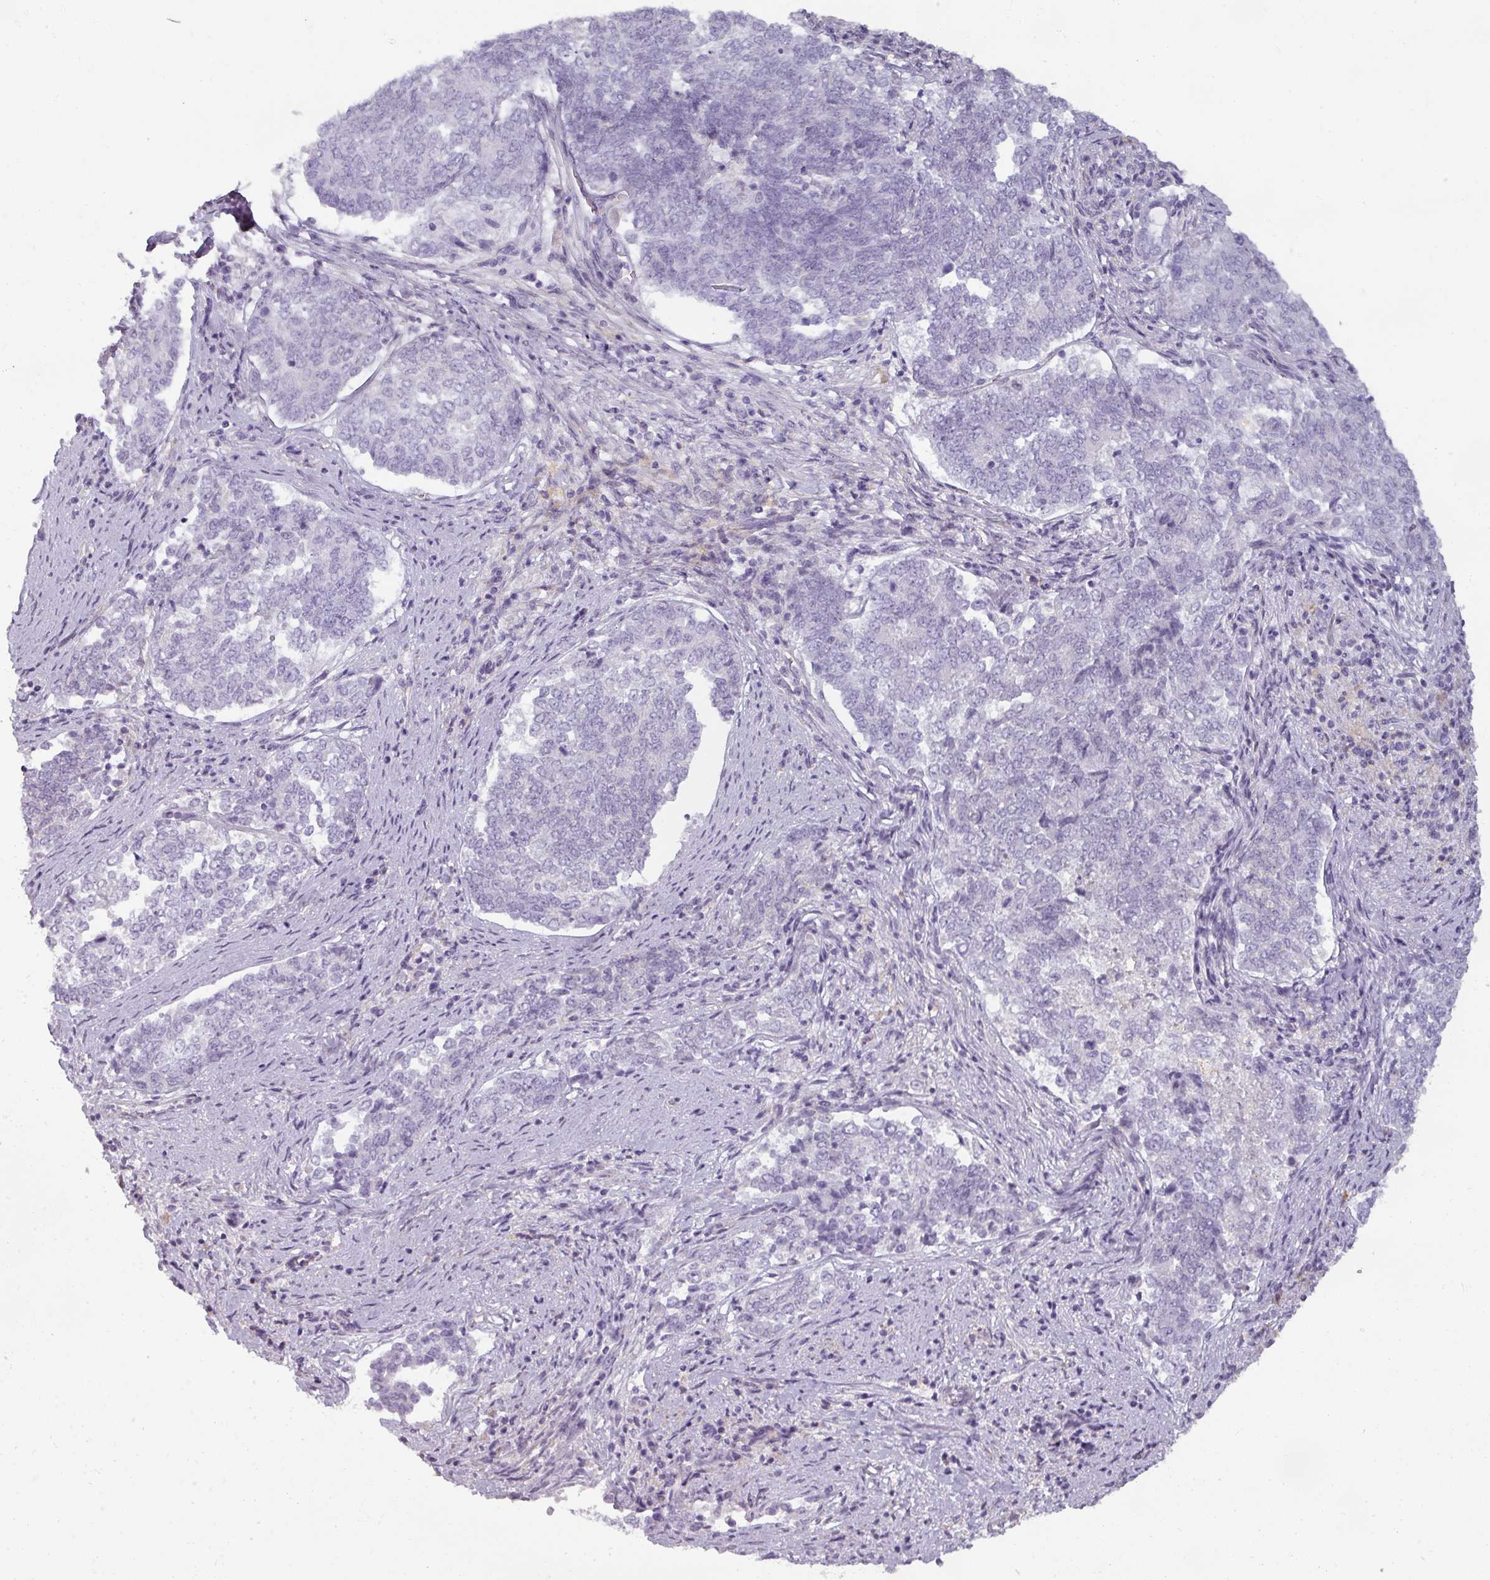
{"staining": {"intensity": "negative", "quantity": "none", "location": "none"}, "tissue": "endometrial cancer", "cell_type": "Tumor cells", "image_type": "cancer", "snomed": [{"axis": "morphology", "description": "Adenocarcinoma, NOS"}, {"axis": "topography", "description": "Endometrium"}], "caption": "Photomicrograph shows no protein positivity in tumor cells of endometrial cancer (adenocarcinoma) tissue.", "gene": "ASB1", "patient": {"sex": "female", "age": 80}}